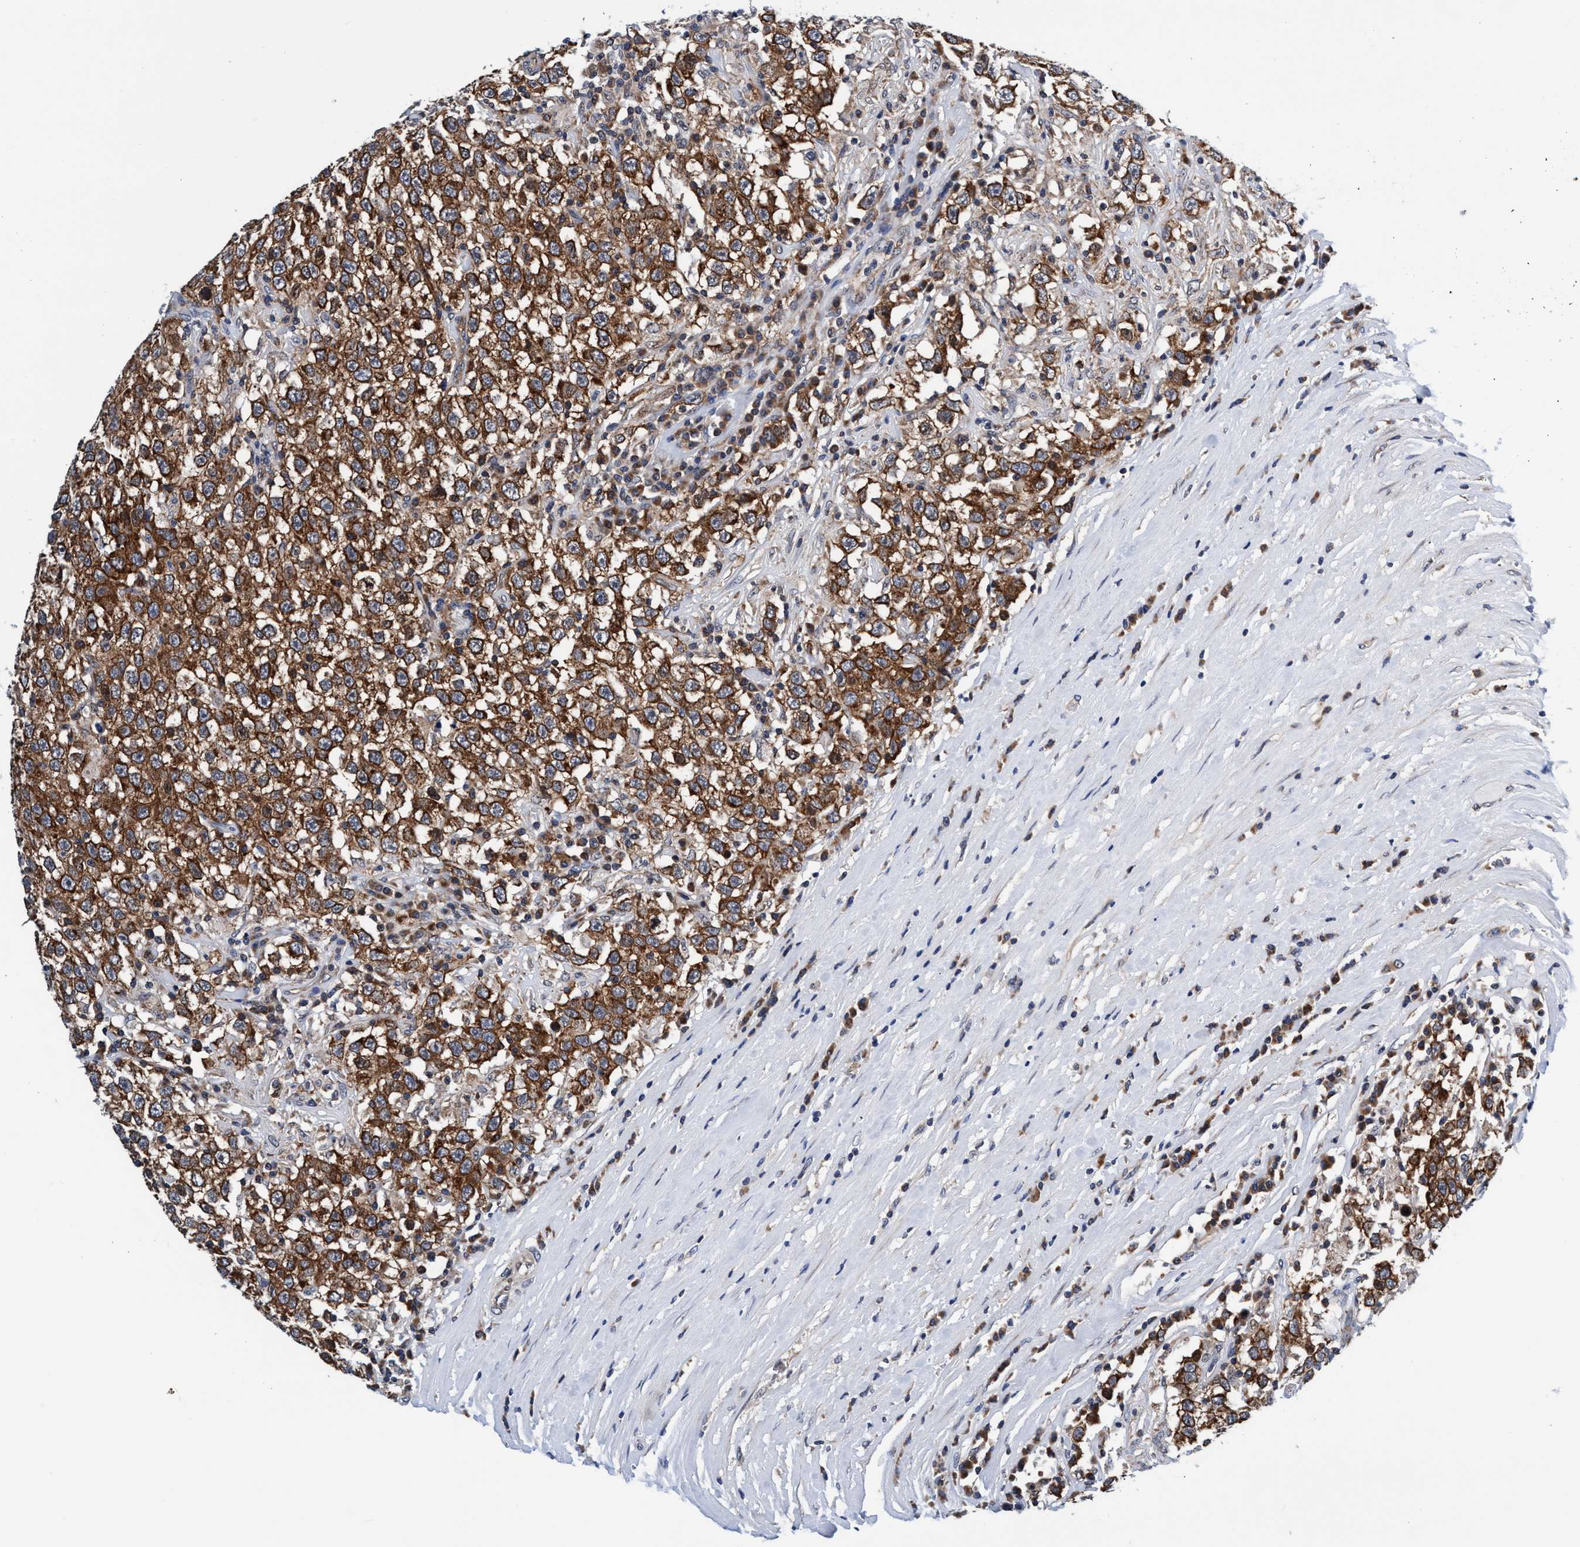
{"staining": {"intensity": "strong", "quantity": ">75%", "location": "cytoplasmic/membranous"}, "tissue": "testis cancer", "cell_type": "Tumor cells", "image_type": "cancer", "snomed": [{"axis": "morphology", "description": "Seminoma, NOS"}, {"axis": "topography", "description": "Testis"}], "caption": "DAB (3,3'-diaminobenzidine) immunohistochemical staining of human testis seminoma reveals strong cytoplasmic/membranous protein expression in approximately >75% of tumor cells.", "gene": "AGAP2", "patient": {"sex": "male", "age": 41}}